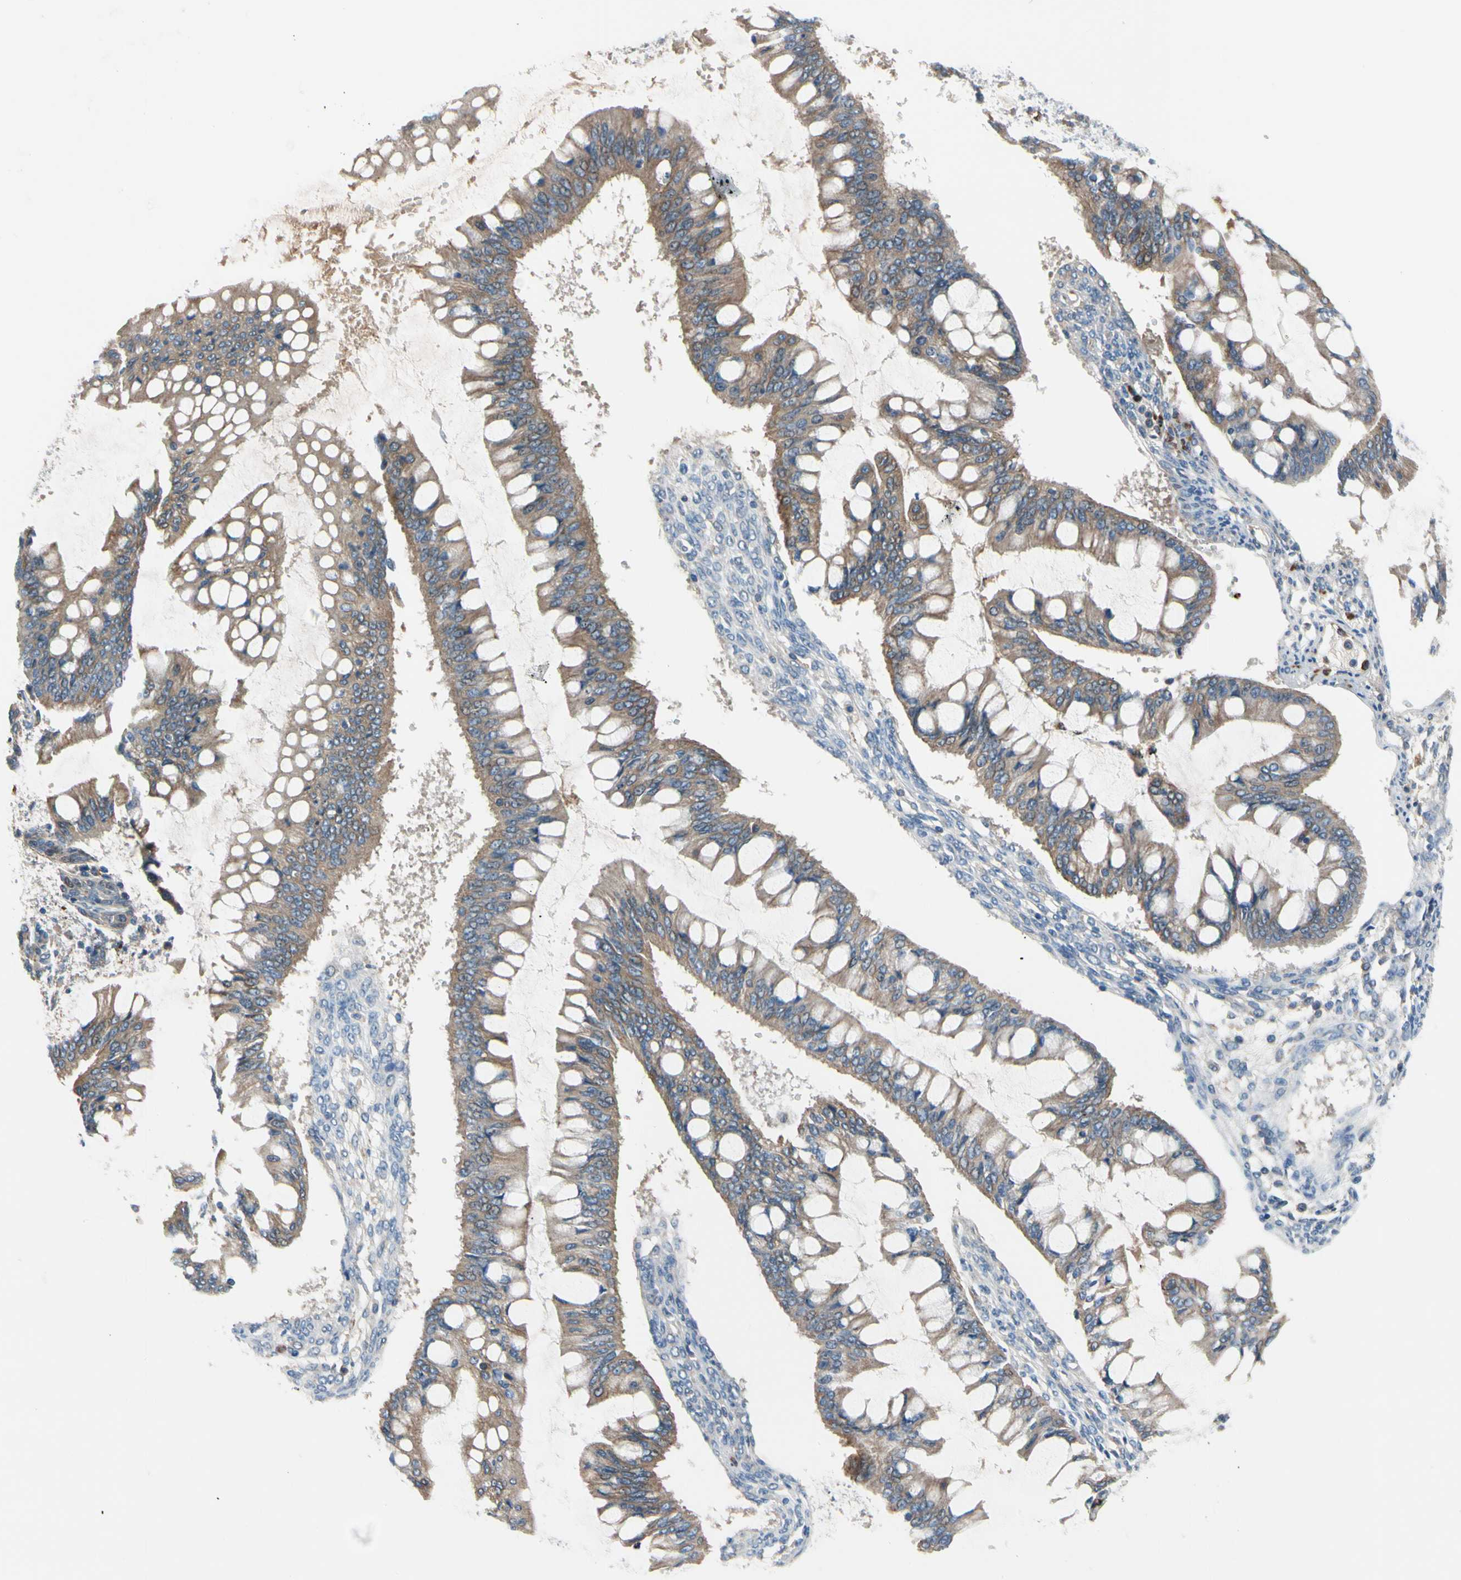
{"staining": {"intensity": "moderate", "quantity": ">75%", "location": "cytoplasmic/membranous"}, "tissue": "ovarian cancer", "cell_type": "Tumor cells", "image_type": "cancer", "snomed": [{"axis": "morphology", "description": "Cystadenocarcinoma, mucinous, NOS"}, {"axis": "topography", "description": "Ovary"}], "caption": "A histopathology image showing moderate cytoplasmic/membranous positivity in about >75% of tumor cells in mucinous cystadenocarcinoma (ovarian), as visualized by brown immunohistochemical staining.", "gene": "HJURP", "patient": {"sex": "female", "age": 73}}